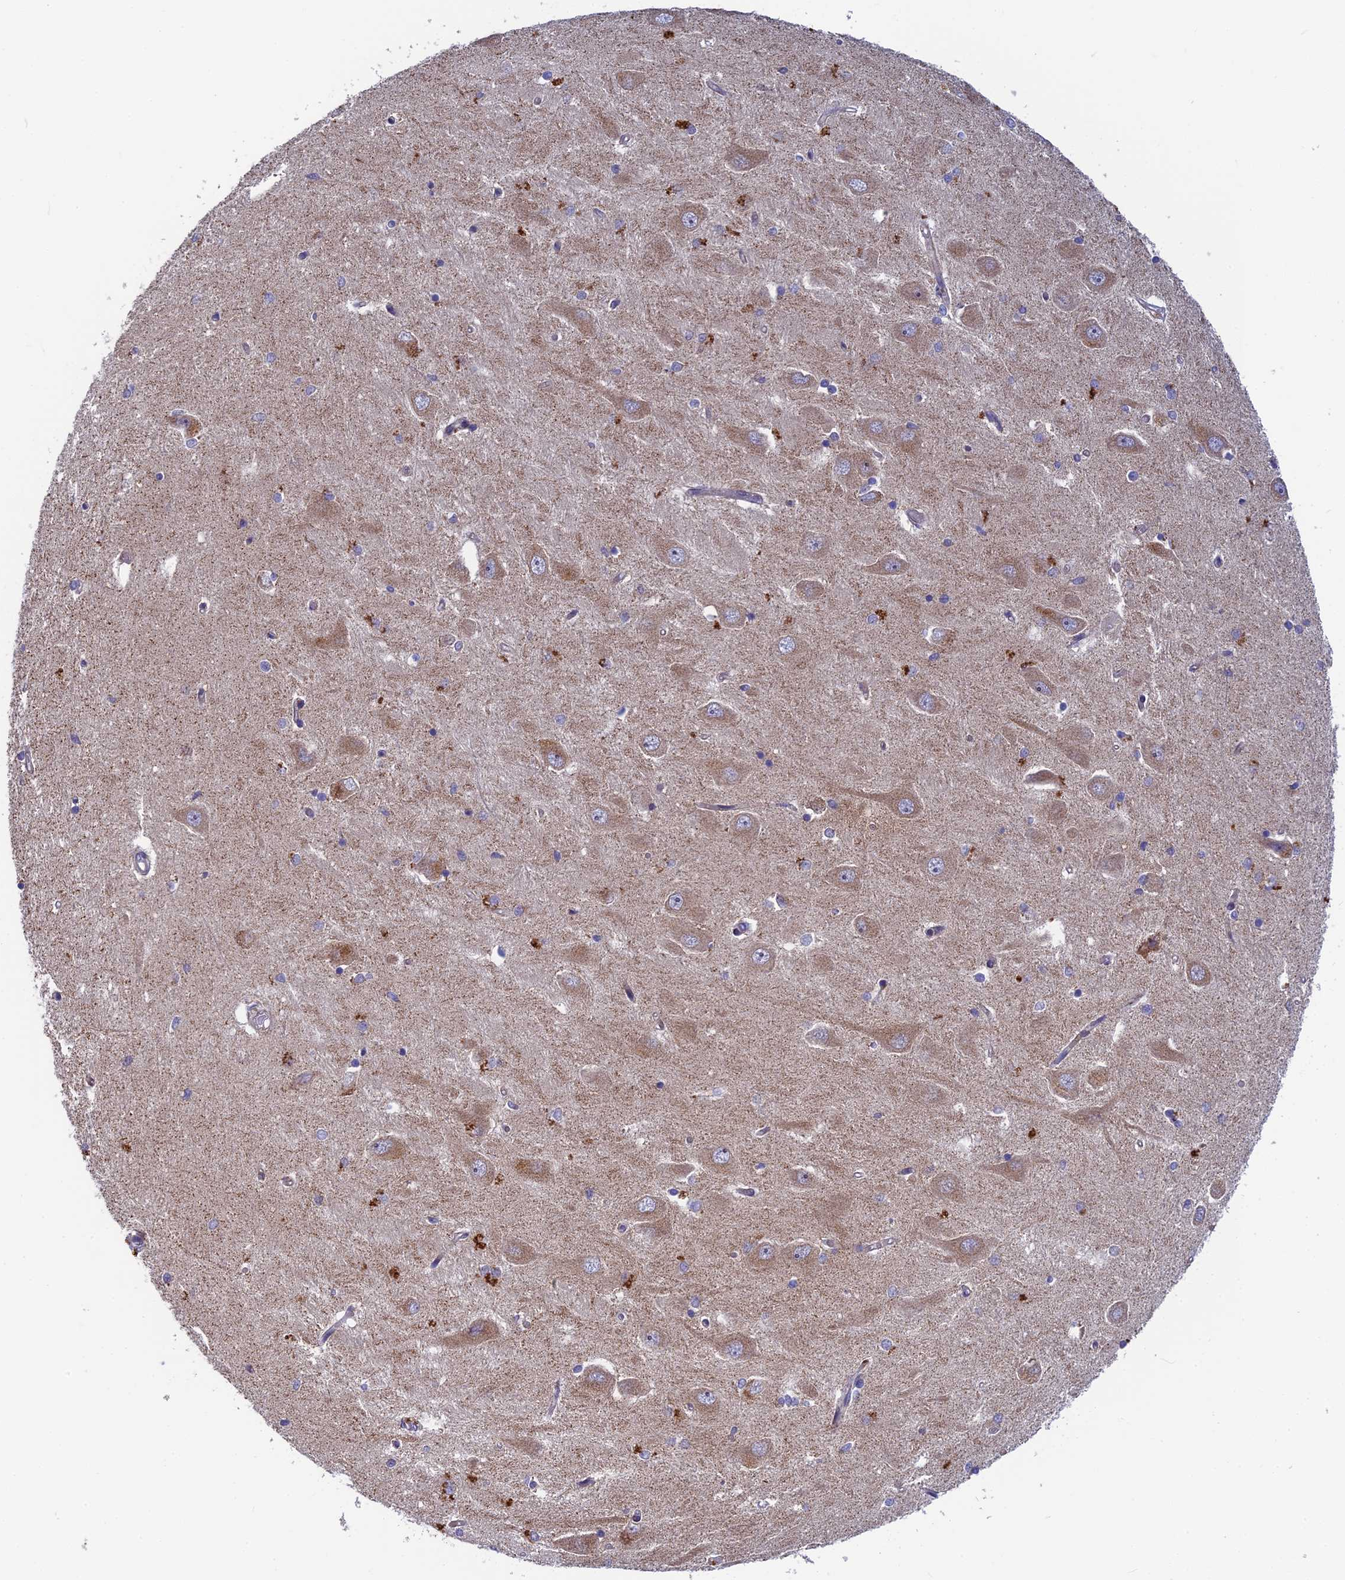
{"staining": {"intensity": "moderate", "quantity": "<25%", "location": "cytoplasmic/membranous"}, "tissue": "hippocampus", "cell_type": "Glial cells", "image_type": "normal", "snomed": [{"axis": "morphology", "description": "Normal tissue, NOS"}, {"axis": "topography", "description": "Hippocampus"}], "caption": "The histopathology image displays staining of normal hippocampus, revealing moderate cytoplasmic/membranous protein positivity (brown color) within glial cells.", "gene": "BLTP2", "patient": {"sex": "male", "age": 45}}